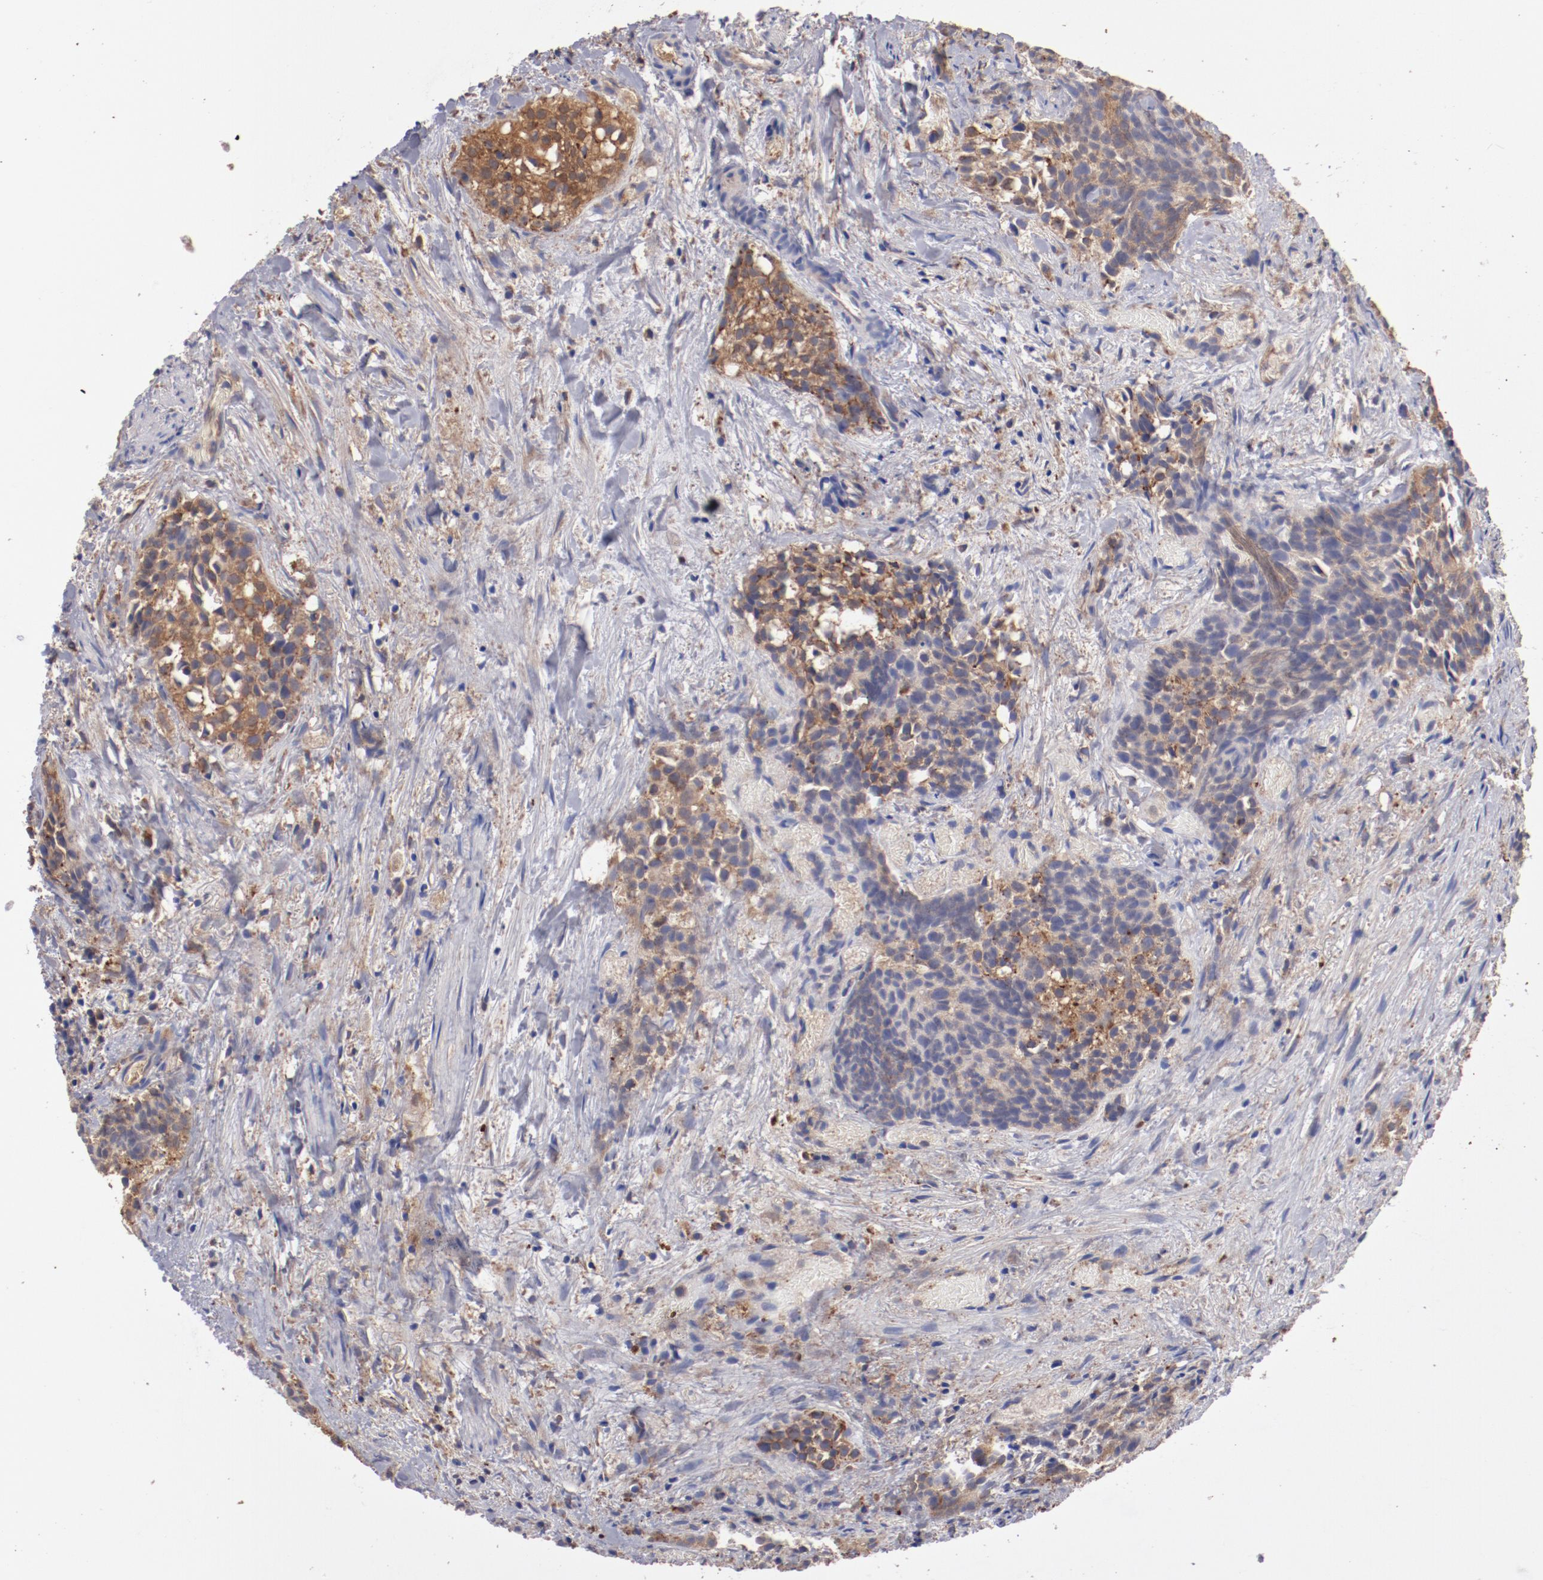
{"staining": {"intensity": "moderate", "quantity": "25%-75%", "location": "cytoplasmic/membranous"}, "tissue": "urothelial cancer", "cell_type": "Tumor cells", "image_type": "cancer", "snomed": [{"axis": "morphology", "description": "Urothelial carcinoma, High grade"}, {"axis": "topography", "description": "Urinary bladder"}], "caption": "An immunohistochemistry histopathology image of tumor tissue is shown. Protein staining in brown labels moderate cytoplasmic/membranous positivity in urothelial cancer within tumor cells.", "gene": "NFKBIE", "patient": {"sex": "female", "age": 78}}